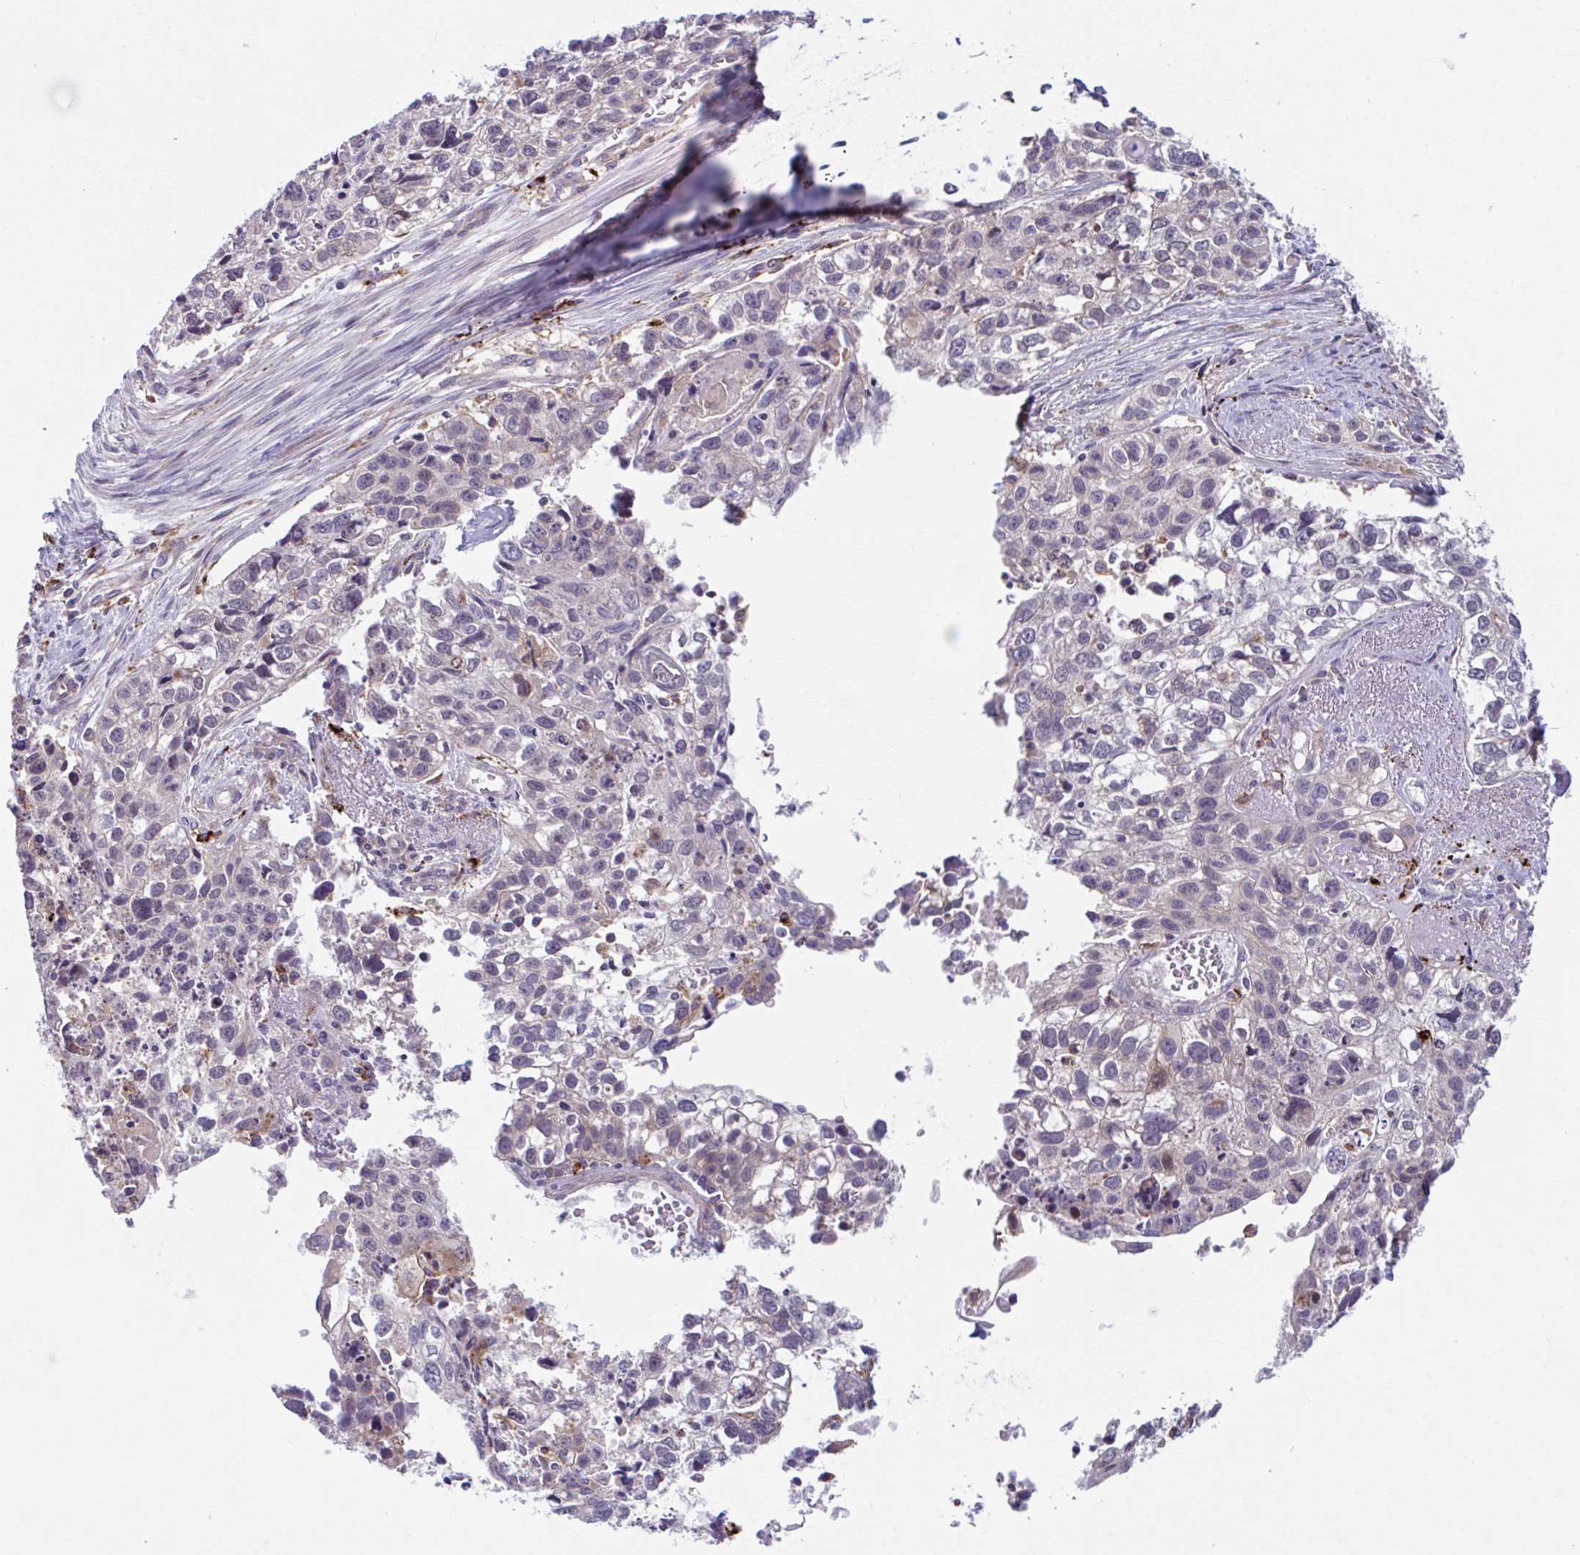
{"staining": {"intensity": "negative", "quantity": "none", "location": "none"}, "tissue": "lung cancer", "cell_type": "Tumor cells", "image_type": "cancer", "snomed": [{"axis": "morphology", "description": "Squamous cell carcinoma, NOS"}, {"axis": "topography", "description": "Lung"}], "caption": "The immunohistochemistry micrograph has no significant staining in tumor cells of lung squamous cell carcinoma tissue.", "gene": "ADAT3", "patient": {"sex": "male", "age": 74}}